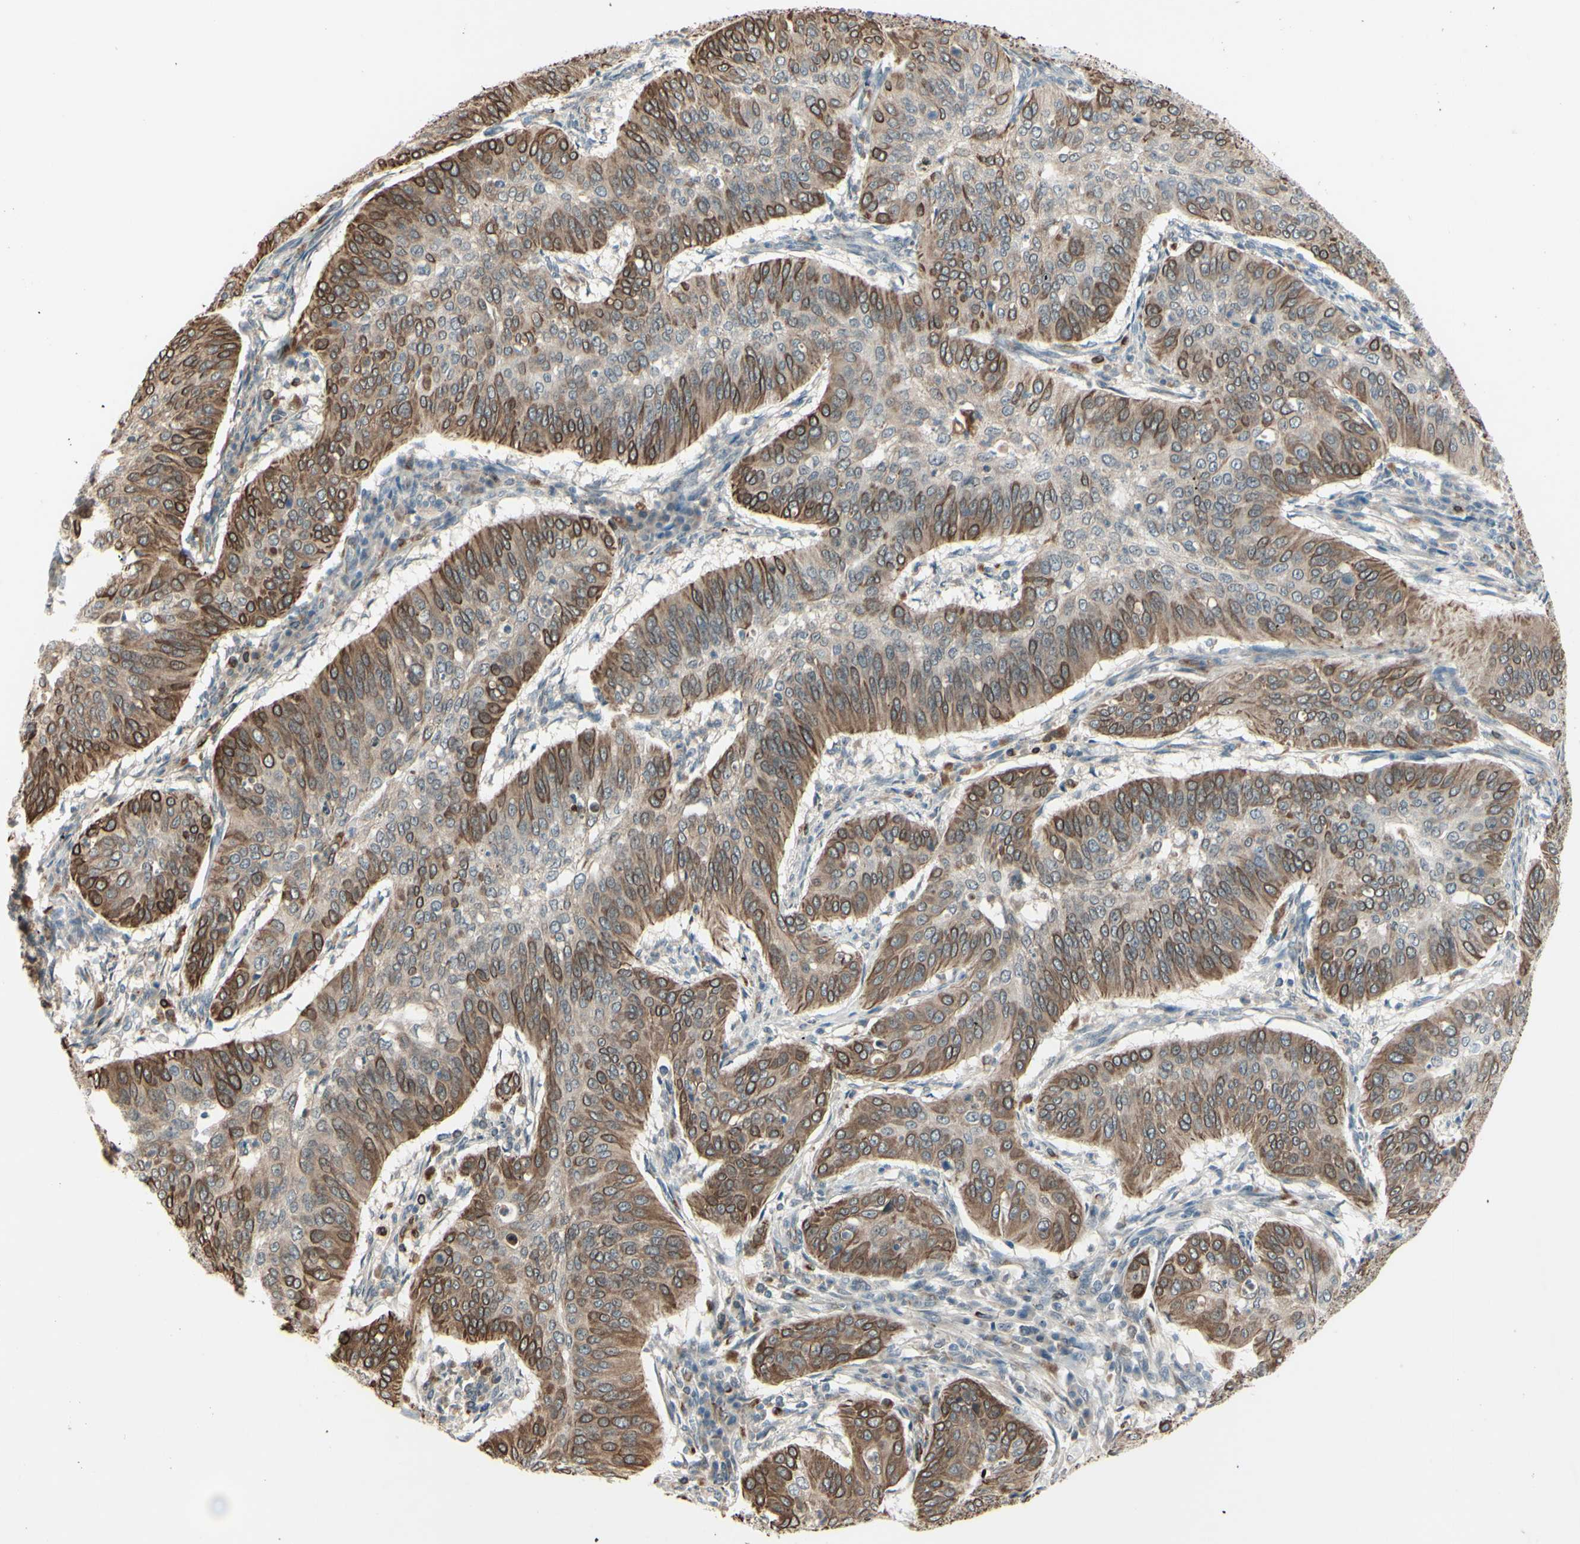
{"staining": {"intensity": "moderate", "quantity": ">75%", "location": "cytoplasmic/membranous"}, "tissue": "cervical cancer", "cell_type": "Tumor cells", "image_type": "cancer", "snomed": [{"axis": "morphology", "description": "Normal tissue, NOS"}, {"axis": "morphology", "description": "Squamous cell carcinoma, NOS"}, {"axis": "topography", "description": "Cervix"}], "caption": "Cervical cancer (squamous cell carcinoma) tissue displays moderate cytoplasmic/membranous staining in approximately >75% of tumor cells", "gene": "FGFR2", "patient": {"sex": "female", "age": 39}}